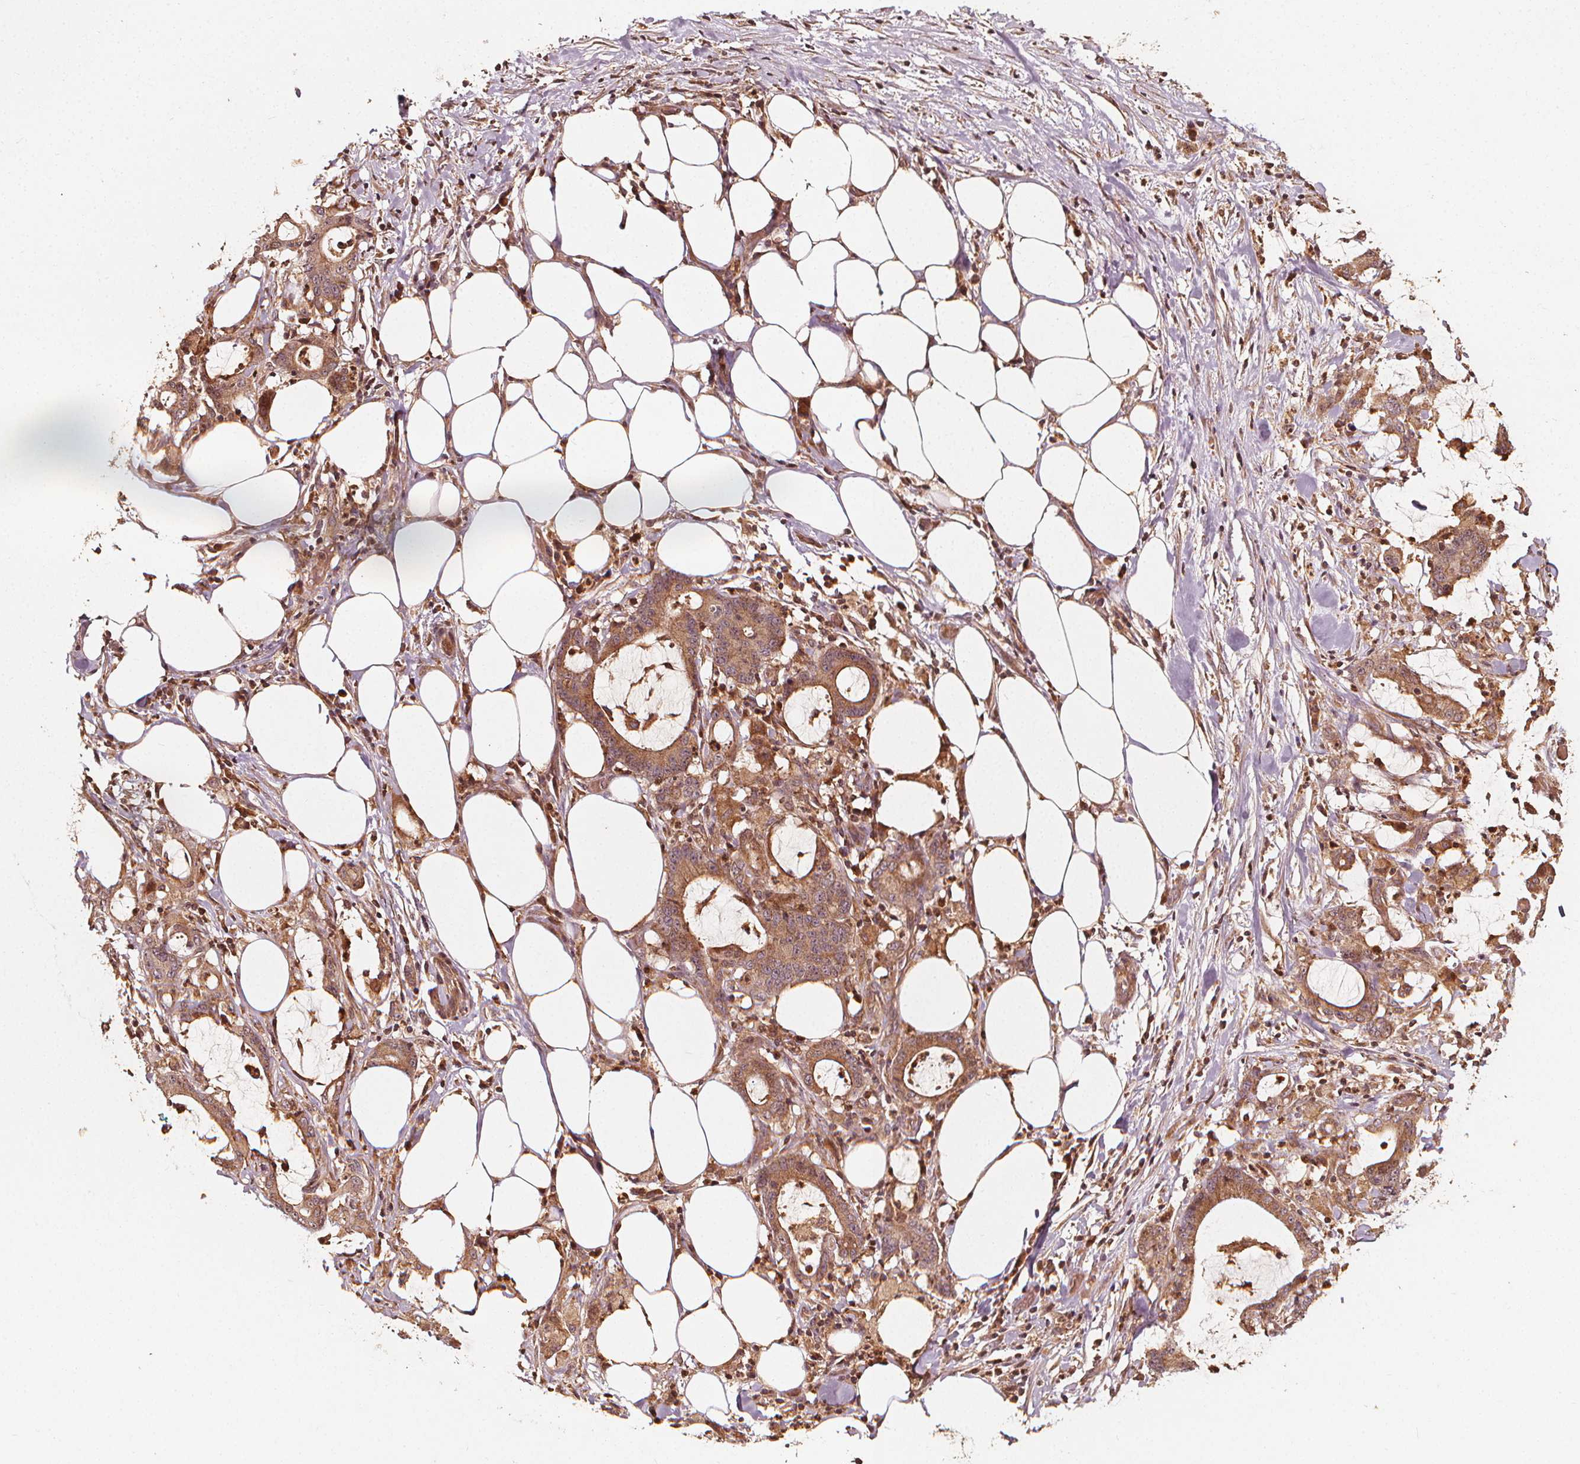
{"staining": {"intensity": "weak", "quantity": ">75%", "location": "cytoplasmic/membranous"}, "tissue": "stomach cancer", "cell_type": "Tumor cells", "image_type": "cancer", "snomed": [{"axis": "morphology", "description": "Adenocarcinoma, NOS"}, {"axis": "topography", "description": "Stomach, upper"}], "caption": "Stomach adenocarcinoma was stained to show a protein in brown. There is low levels of weak cytoplasmic/membranous staining in approximately >75% of tumor cells. (DAB (3,3'-diaminobenzidine) IHC, brown staining for protein, blue staining for nuclei).", "gene": "NPC1", "patient": {"sex": "male", "age": 68}}